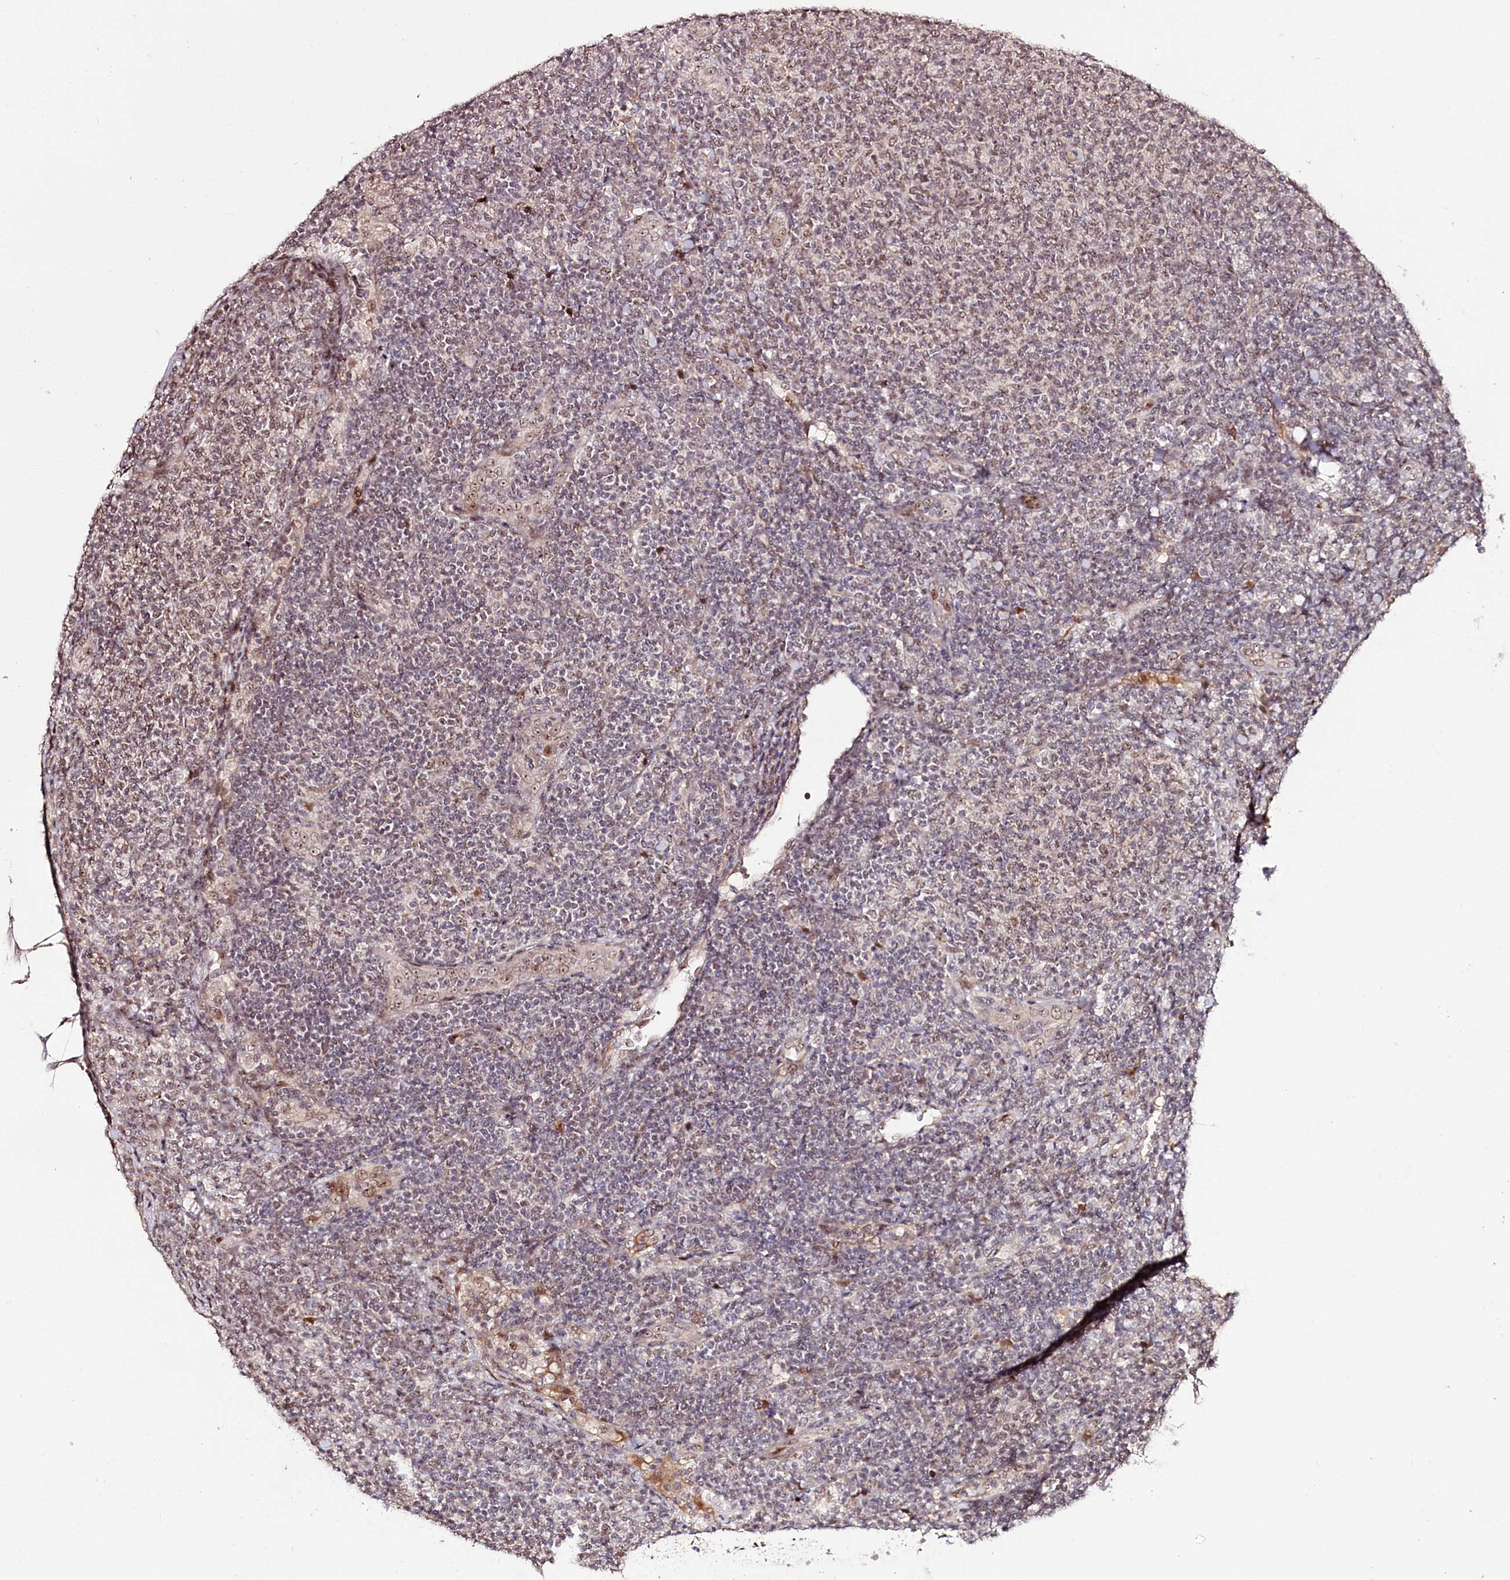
{"staining": {"intensity": "weak", "quantity": "25%-75%", "location": "nuclear"}, "tissue": "lymphoma", "cell_type": "Tumor cells", "image_type": "cancer", "snomed": [{"axis": "morphology", "description": "Malignant lymphoma, non-Hodgkin's type, Low grade"}, {"axis": "topography", "description": "Lymph node"}], "caption": "Immunohistochemistry image of neoplastic tissue: human lymphoma stained using immunohistochemistry shows low levels of weak protein expression localized specifically in the nuclear of tumor cells, appearing as a nuclear brown color.", "gene": "DMP1", "patient": {"sex": "male", "age": 66}}